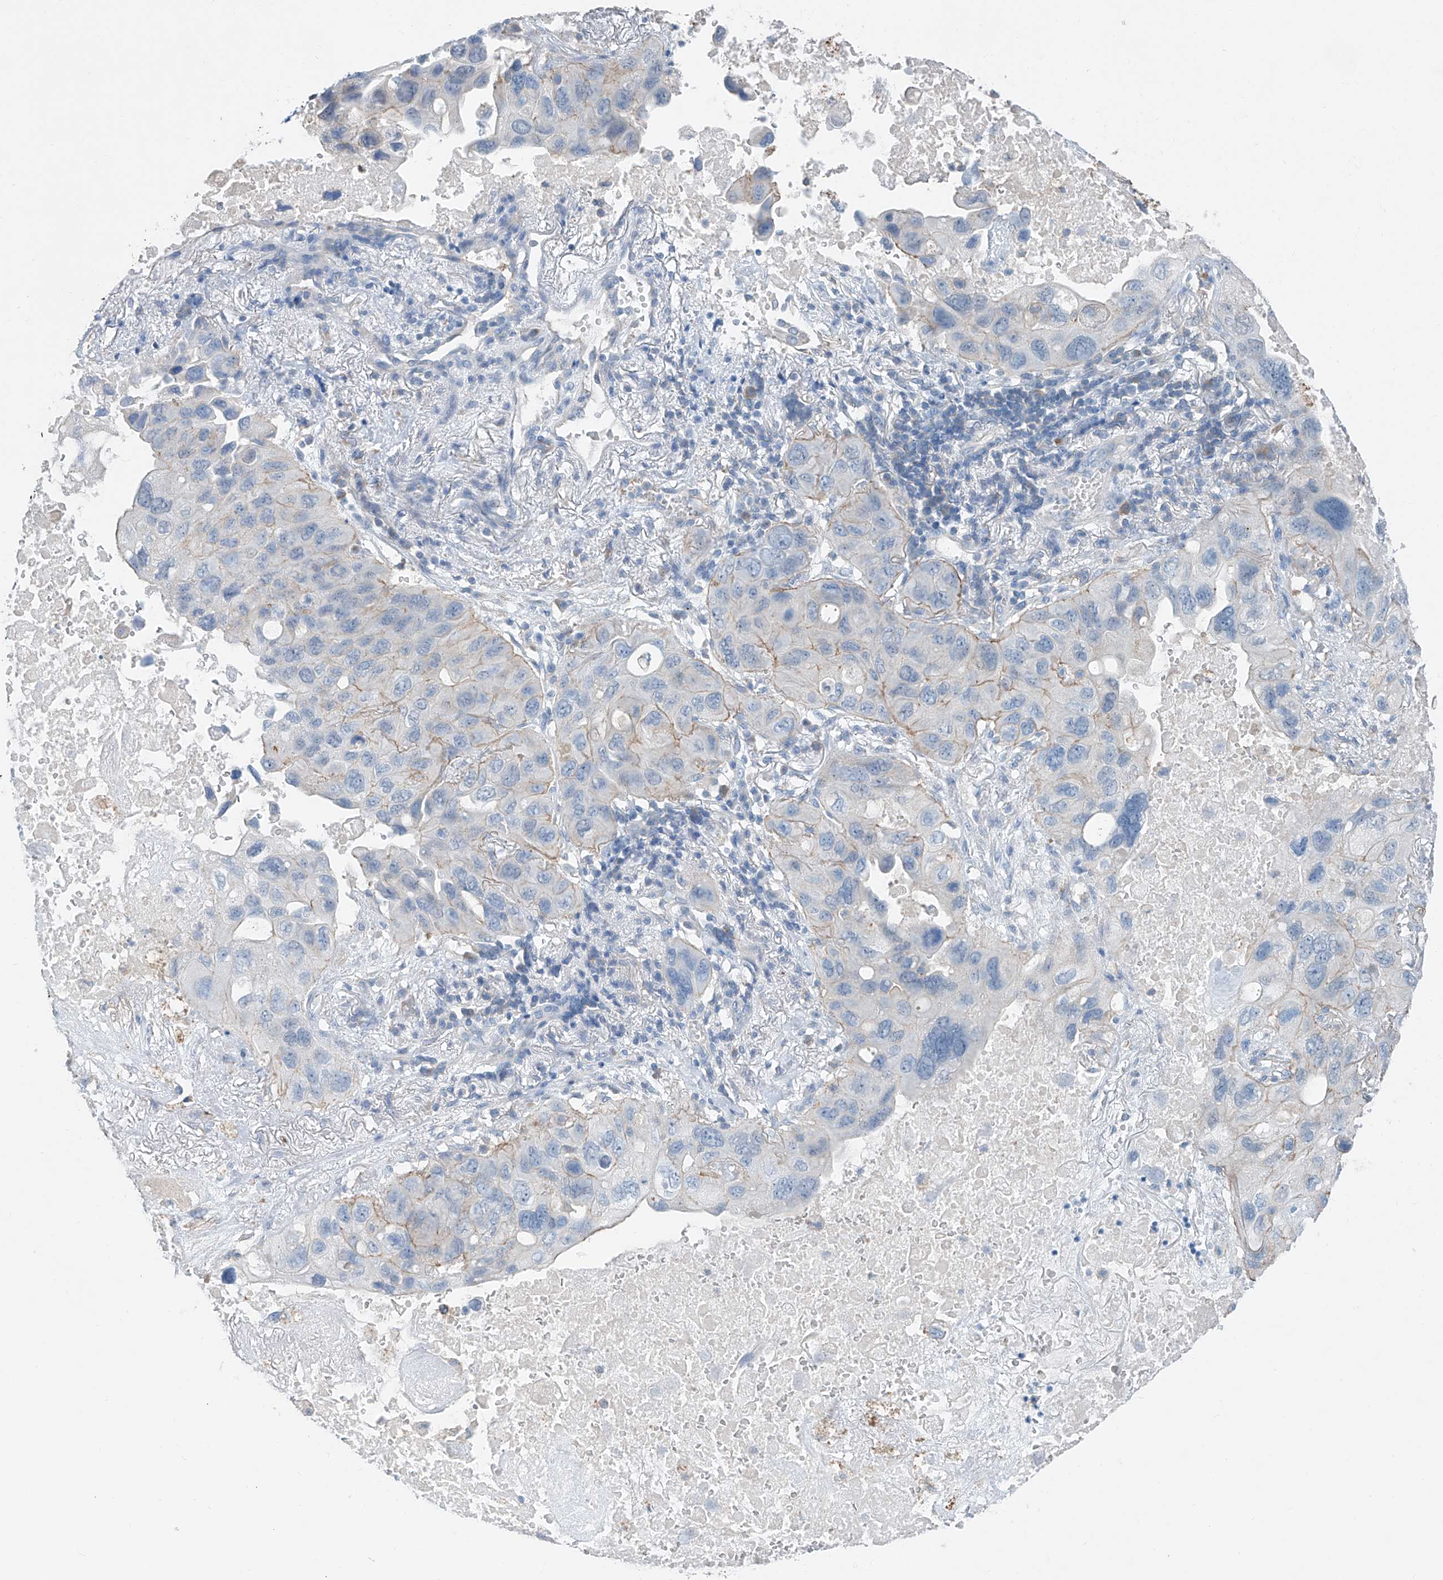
{"staining": {"intensity": "negative", "quantity": "none", "location": "none"}, "tissue": "lung cancer", "cell_type": "Tumor cells", "image_type": "cancer", "snomed": [{"axis": "morphology", "description": "Squamous cell carcinoma, NOS"}, {"axis": "topography", "description": "Lung"}], "caption": "IHC of lung cancer (squamous cell carcinoma) shows no staining in tumor cells.", "gene": "ANKRD34A", "patient": {"sex": "female", "age": 73}}